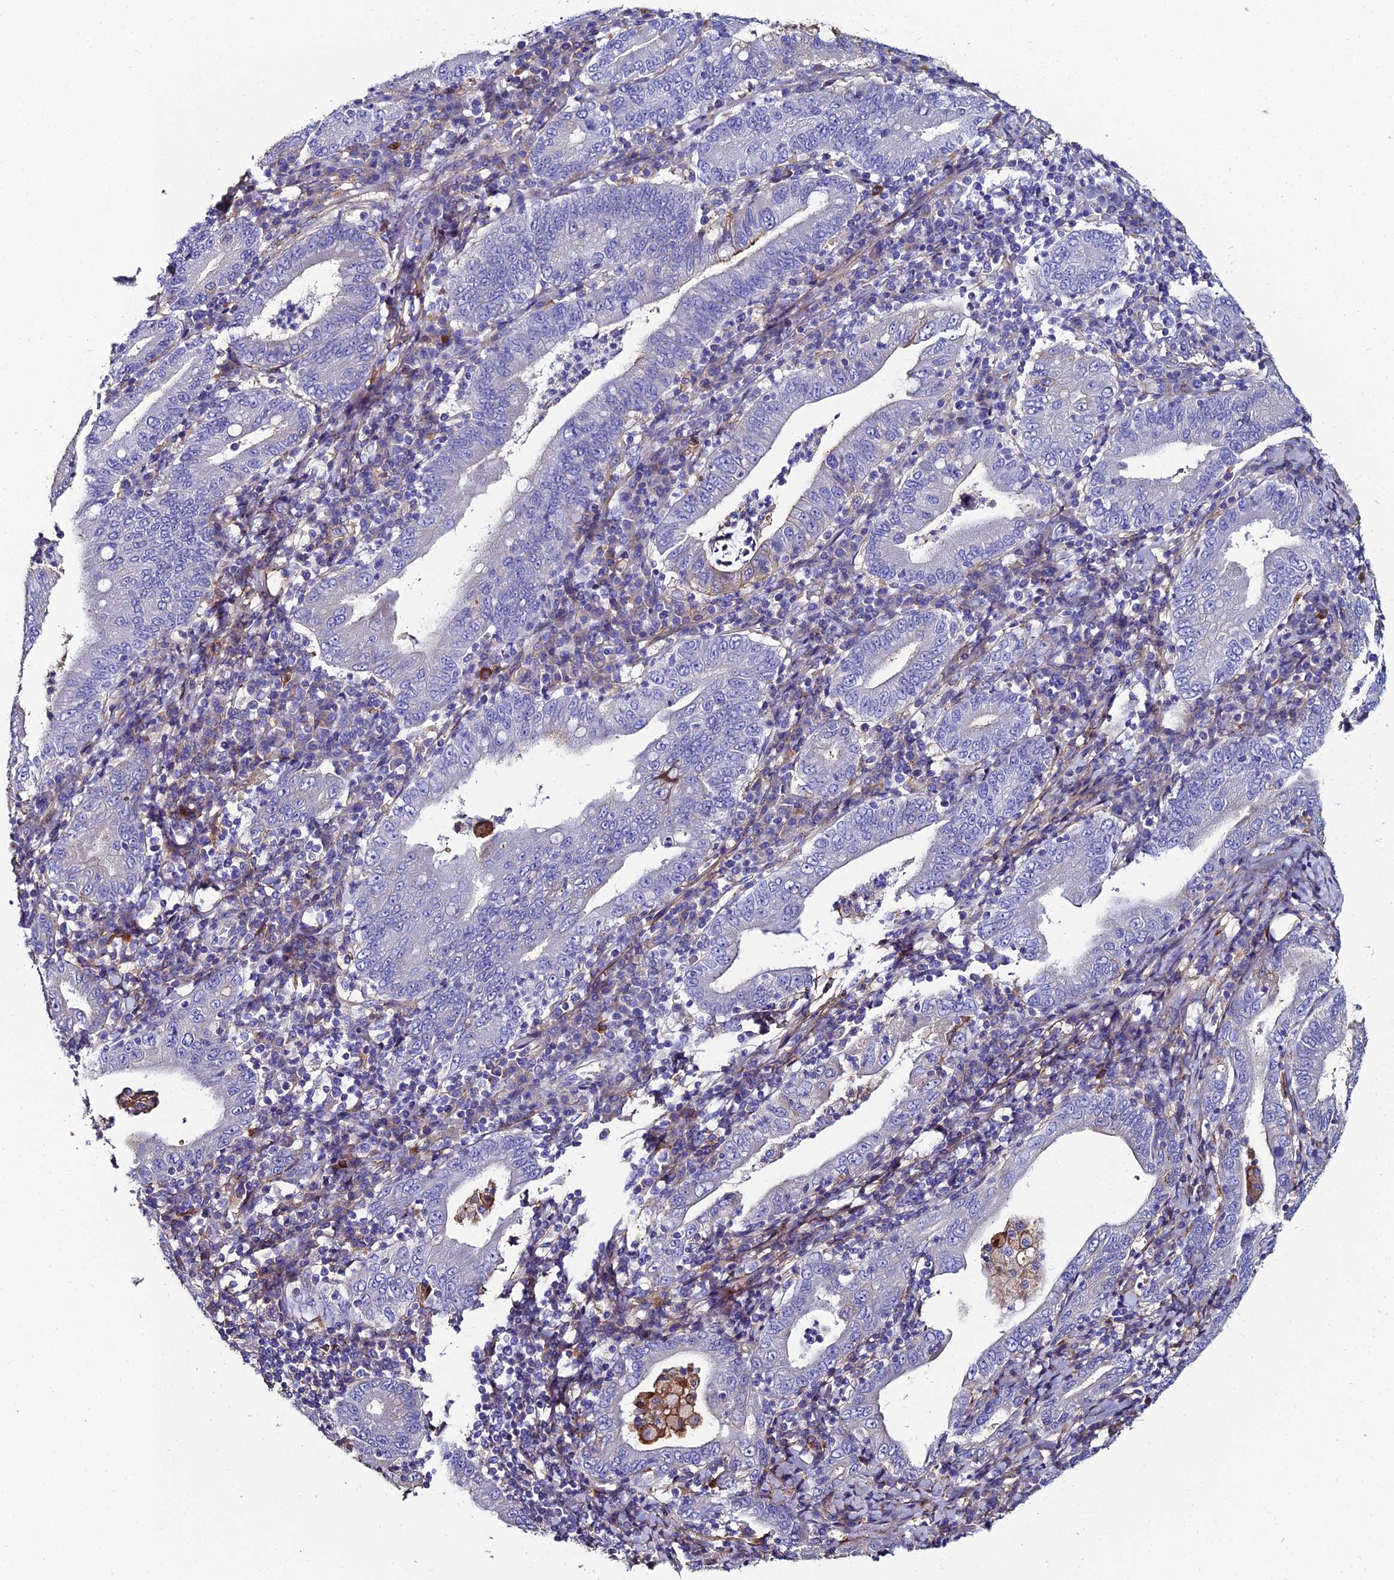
{"staining": {"intensity": "moderate", "quantity": "<25%", "location": "cytoplasmic/membranous"}, "tissue": "stomach cancer", "cell_type": "Tumor cells", "image_type": "cancer", "snomed": [{"axis": "morphology", "description": "Normal tissue, NOS"}, {"axis": "morphology", "description": "Adenocarcinoma, NOS"}, {"axis": "topography", "description": "Esophagus"}, {"axis": "topography", "description": "Stomach, upper"}, {"axis": "topography", "description": "Peripheral nerve tissue"}], "caption": "Stomach cancer (adenocarcinoma) tissue demonstrates moderate cytoplasmic/membranous staining in about <25% of tumor cells, visualized by immunohistochemistry. (brown staining indicates protein expression, while blue staining denotes nuclei).", "gene": "C6", "patient": {"sex": "male", "age": 62}}